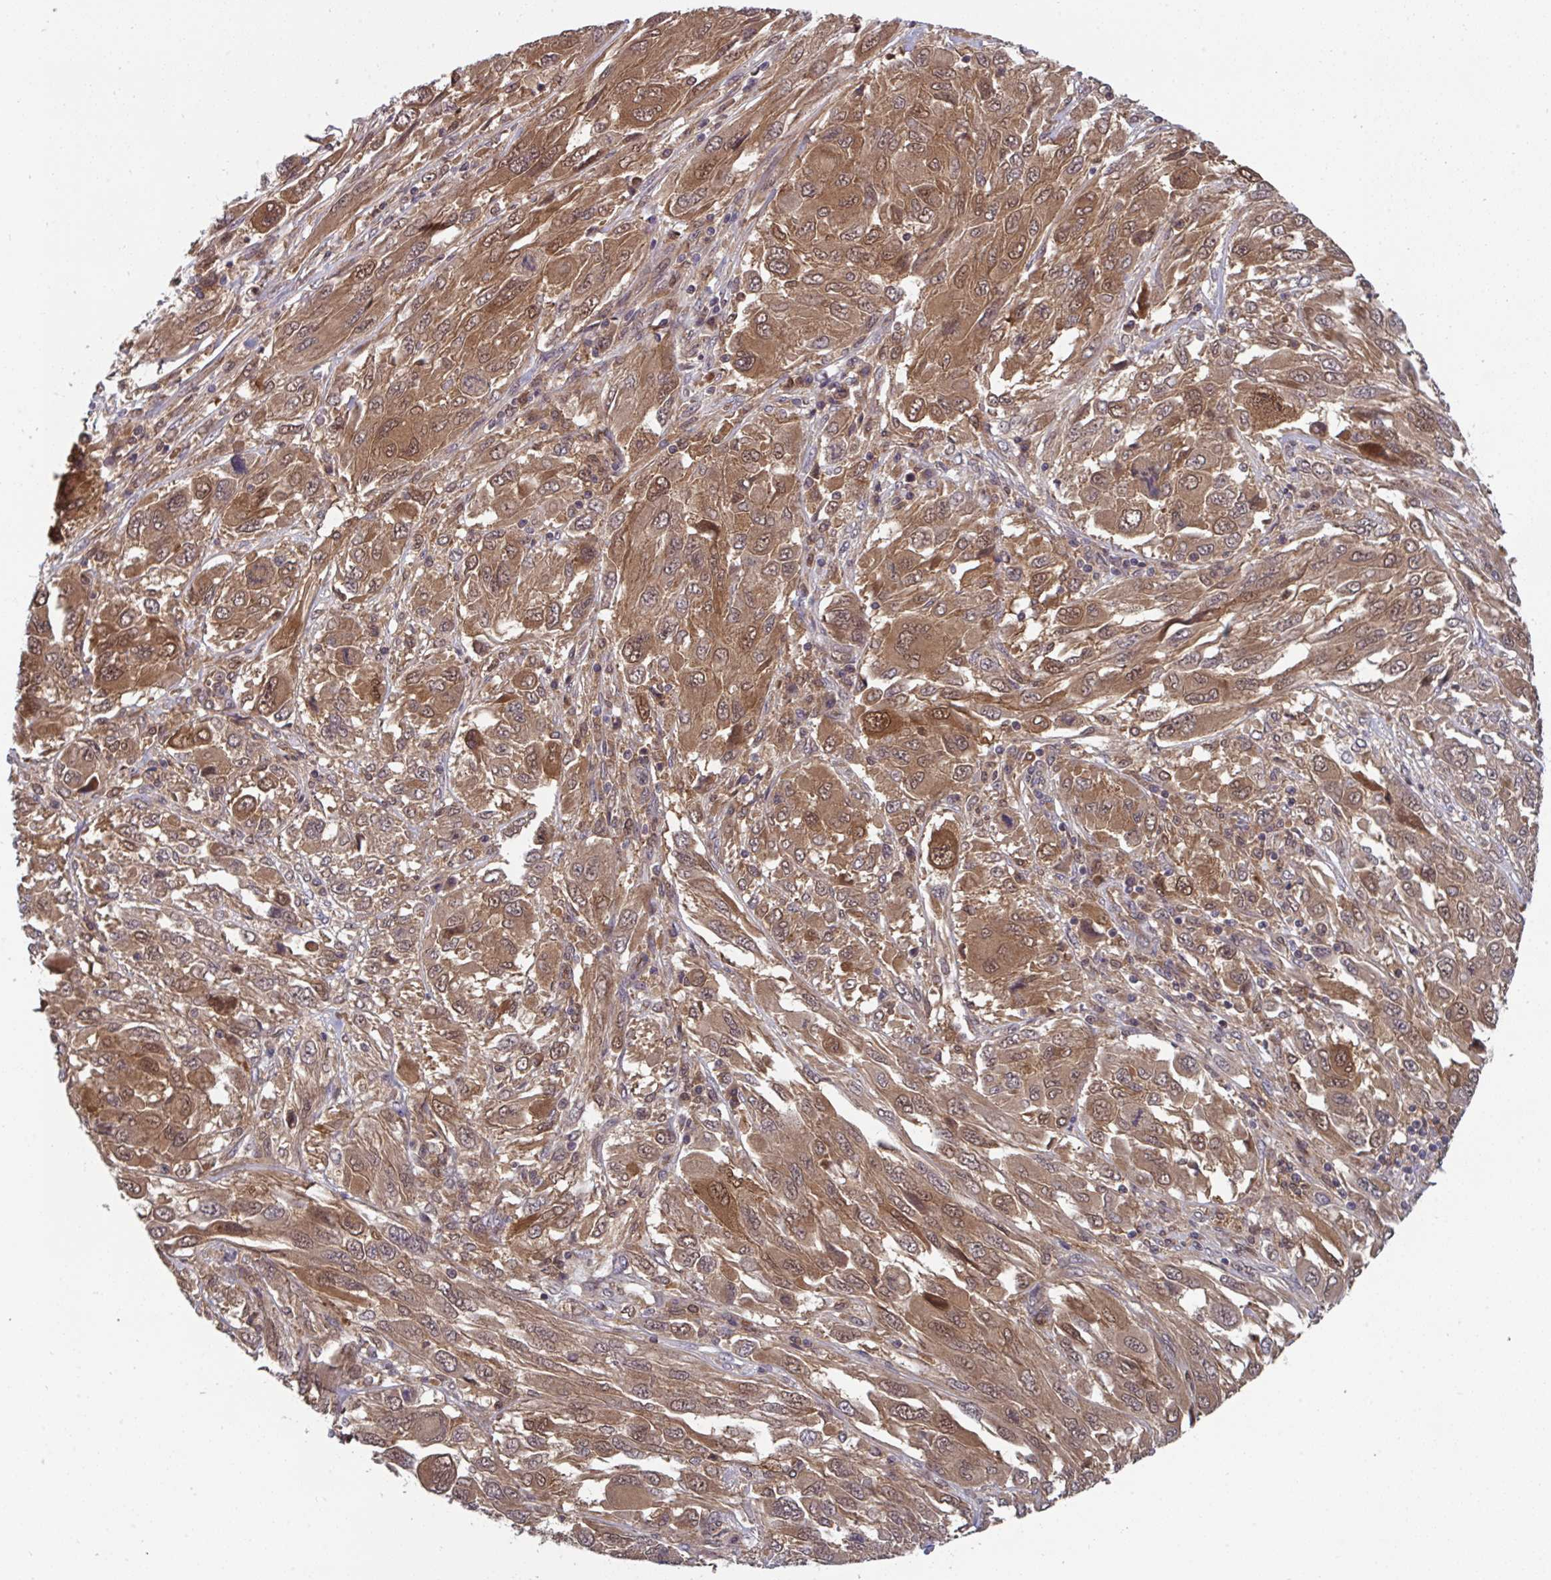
{"staining": {"intensity": "moderate", "quantity": ">75%", "location": "cytoplasmic/membranous,nuclear"}, "tissue": "melanoma", "cell_type": "Tumor cells", "image_type": "cancer", "snomed": [{"axis": "morphology", "description": "Malignant melanoma, NOS"}, {"axis": "topography", "description": "Skin"}], "caption": "Melanoma tissue demonstrates moderate cytoplasmic/membranous and nuclear positivity in approximately >75% of tumor cells", "gene": "TIGAR", "patient": {"sex": "female", "age": 91}}